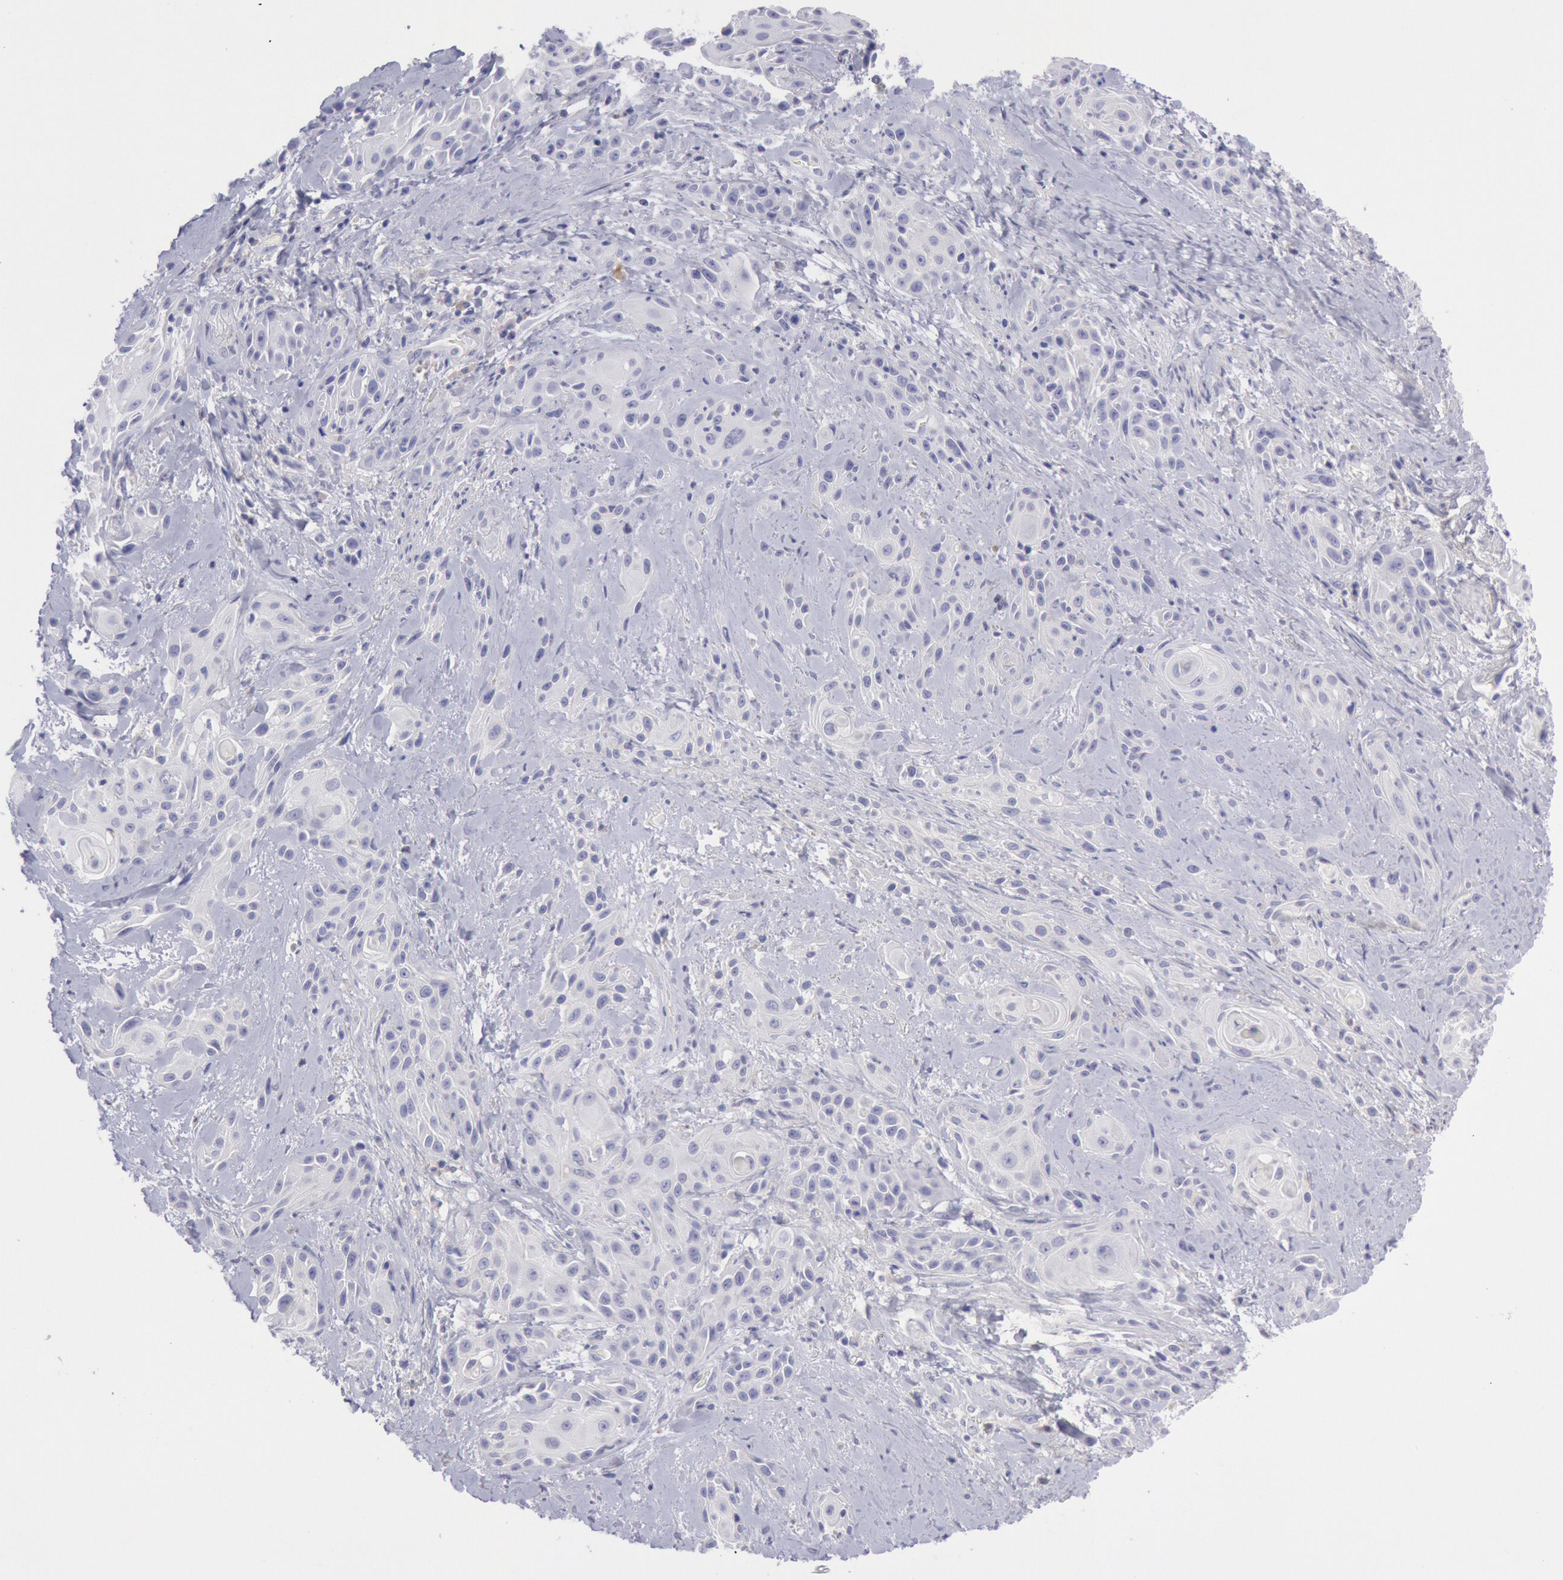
{"staining": {"intensity": "negative", "quantity": "none", "location": "none"}, "tissue": "skin cancer", "cell_type": "Tumor cells", "image_type": "cancer", "snomed": [{"axis": "morphology", "description": "Squamous cell carcinoma, NOS"}, {"axis": "topography", "description": "Skin"}, {"axis": "topography", "description": "Anal"}], "caption": "This is a histopathology image of IHC staining of skin cancer, which shows no expression in tumor cells.", "gene": "MYH7", "patient": {"sex": "male", "age": 64}}